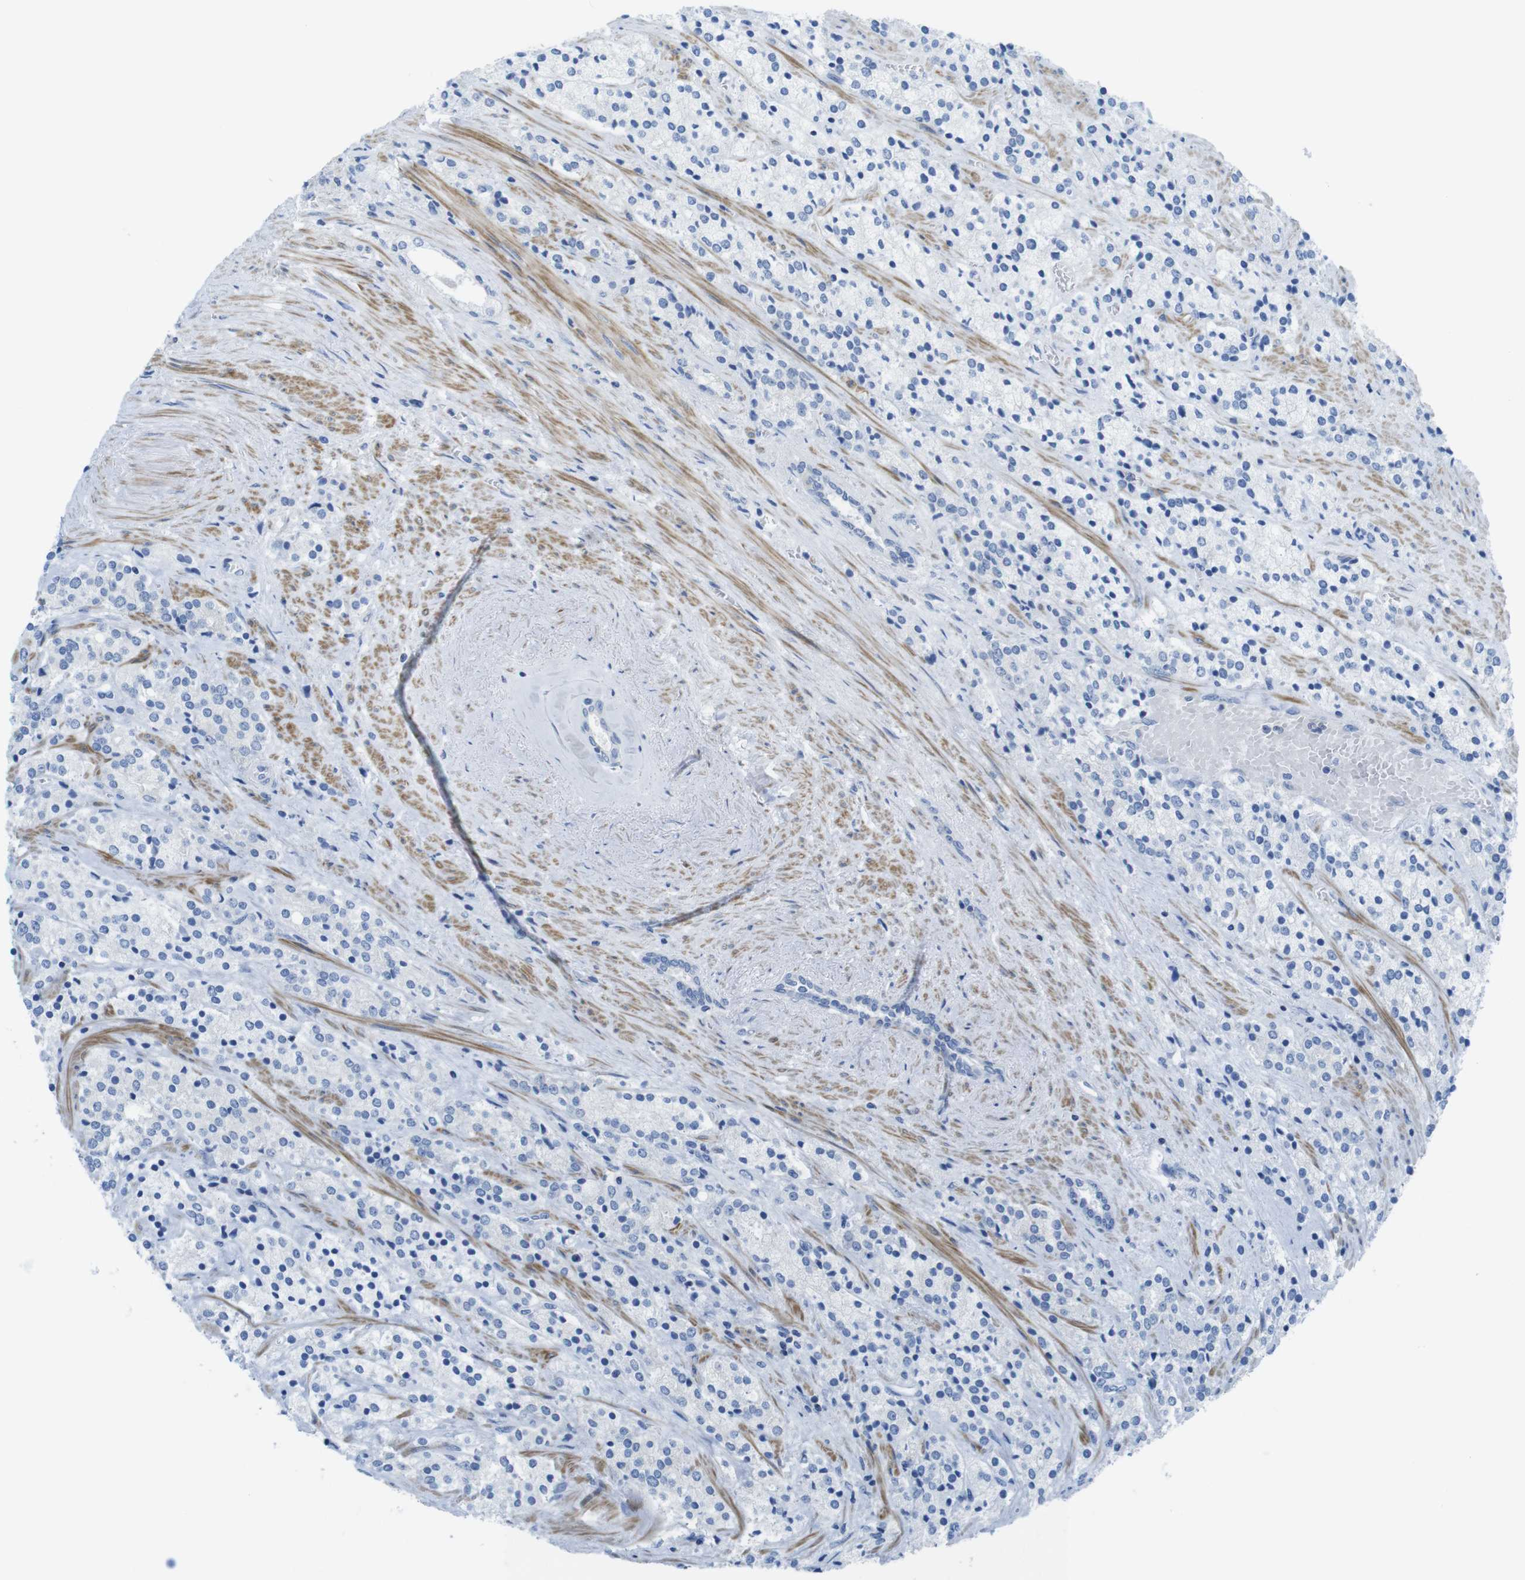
{"staining": {"intensity": "negative", "quantity": "none", "location": "none"}, "tissue": "prostate cancer", "cell_type": "Tumor cells", "image_type": "cancer", "snomed": [{"axis": "morphology", "description": "Adenocarcinoma, High grade"}, {"axis": "topography", "description": "Prostate"}], "caption": "The photomicrograph shows no staining of tumor cells in prostate cancer. (DAB (3,3'-diaminobenzidine) immunohistochemistry (IHC) visualized using brightfield microscopy, high magnification).", "gene": "ASIC5", "patient": {"sex": "male", "age": 71}}